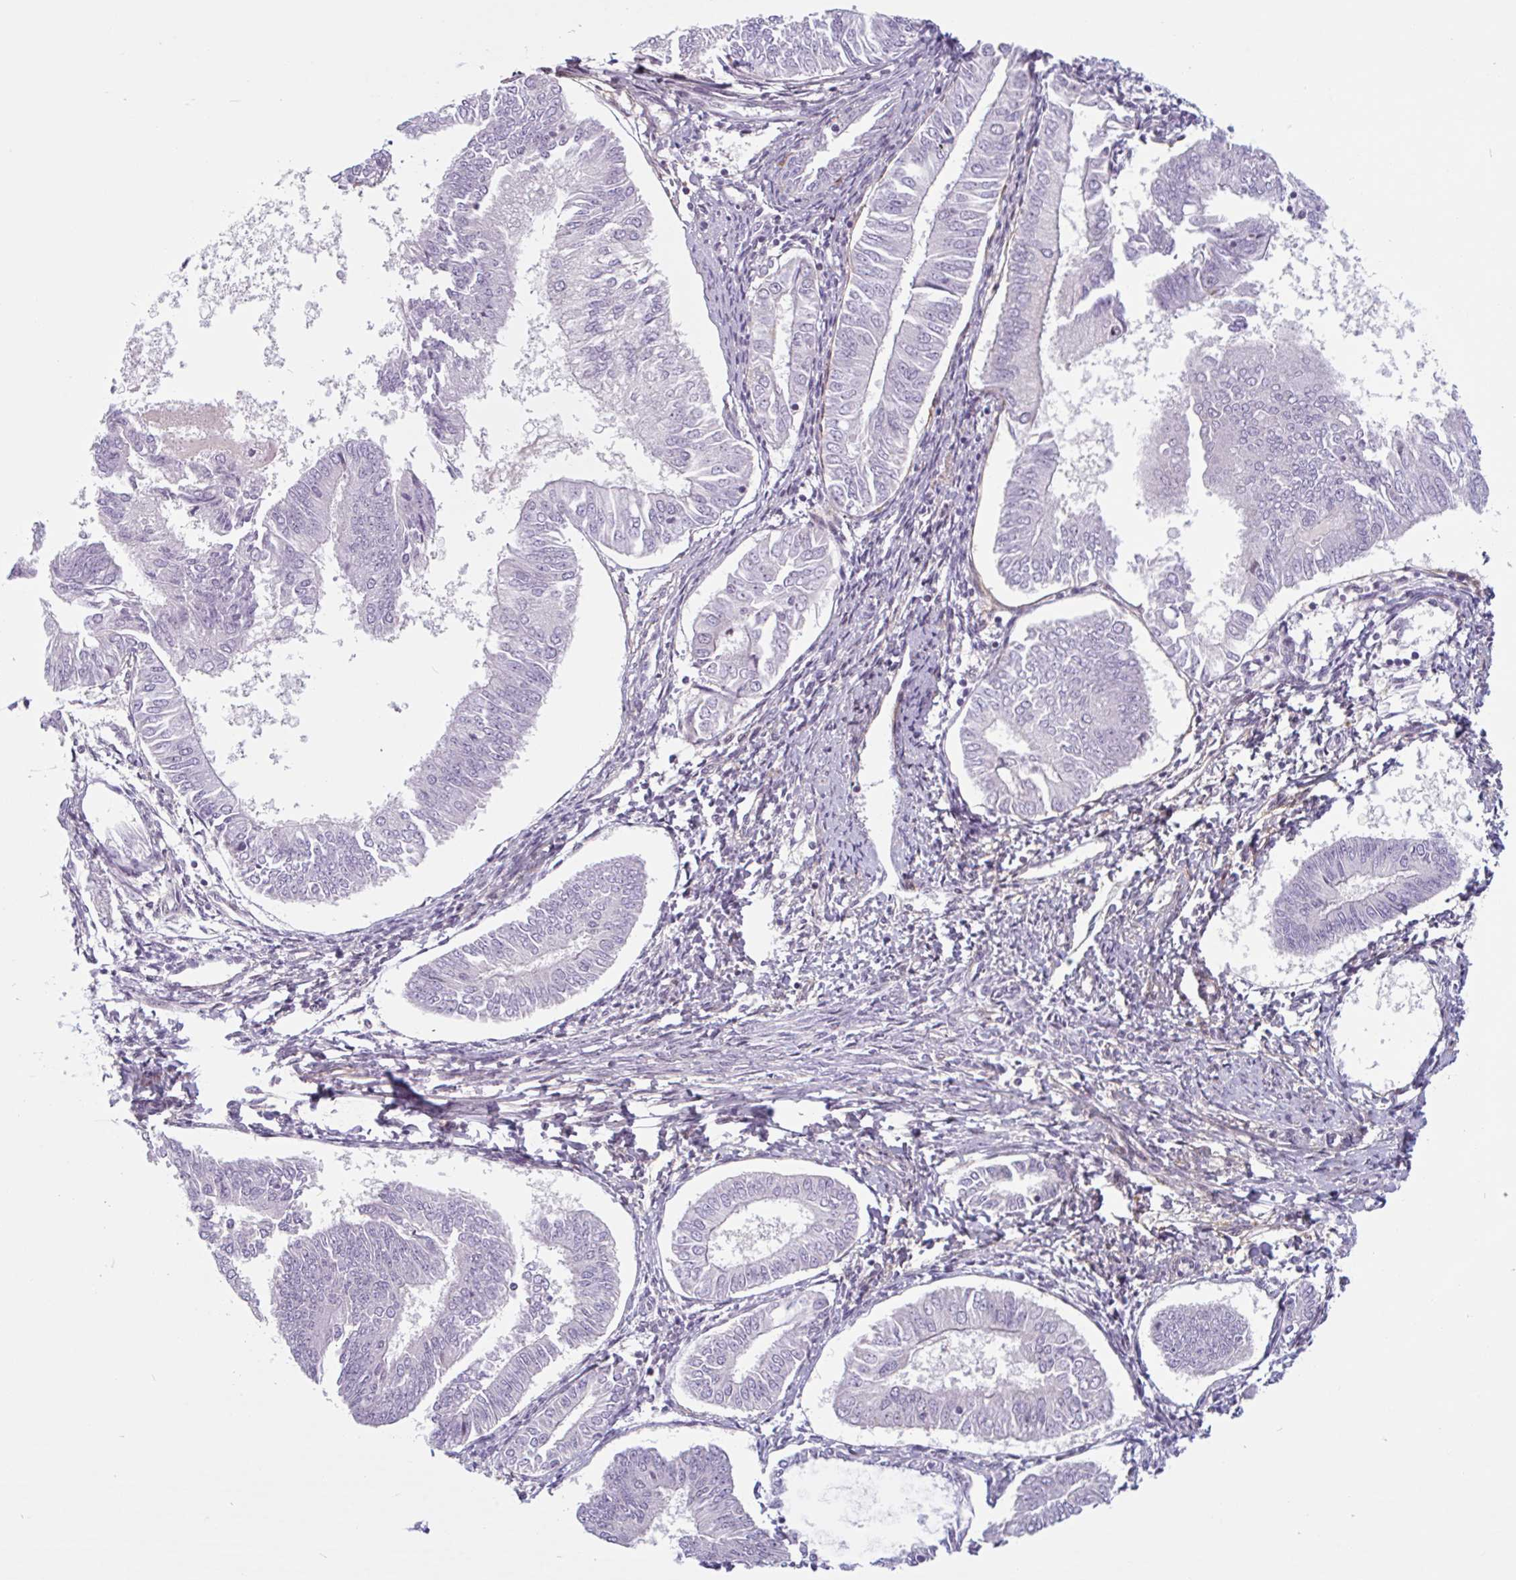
{"staining": {"intensity": "negative", "quantity": "none", "location": "none"}, "tissue": "endometrial cancer", "cell_type": "Tumor cells", "image_type": "cancer", "snomed": [{"axis": "morphology", "description": "Adenocarcinoma, NOS"}, {"axis": "topography", "description": "Endometrium"}], "caption": "Tumor cells show no significant protein positivity in adenocarcinoma (endometrial).", "gene": "TMEM119", "patient": {"sex": "female", "age": 58}}